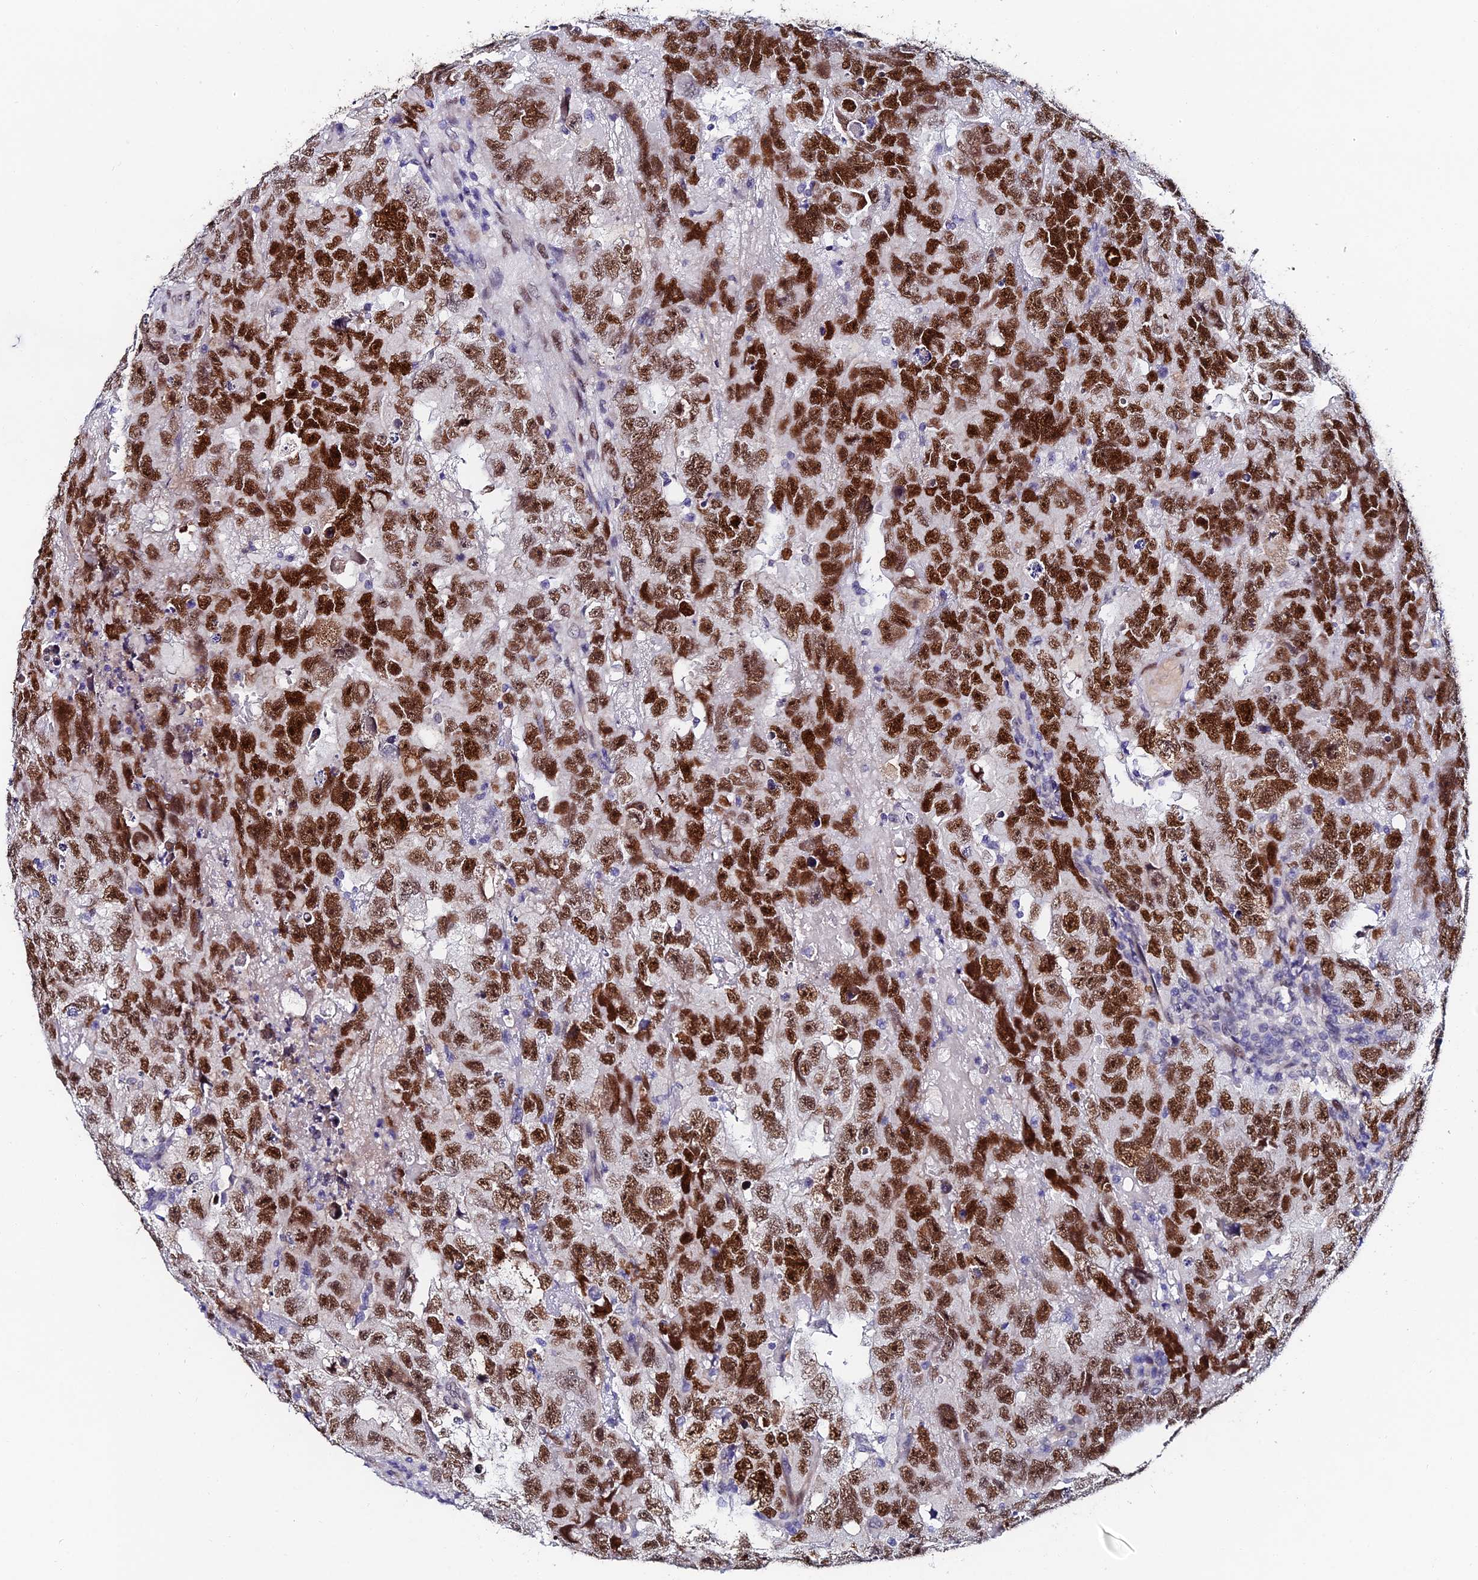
{"staining": {"intensity": "strong", "quantity": ">75%", "location": "nuclear"}, "tissue": "testis cancer", "cell_type": "Tumor cells", "image_type": "cancer", "snomed": [{"axis": "morphology", "description": "Carcinoma, Embryonal, NOS"}, {"axis": "topography", "description": "Testis"}], "caption": "Immunohistochemical staining of testis cancer shows high levels of strong nuclear positivity in about >75% of tumor cells. Using DAB (3,3'-diaminobenzidine) (brown) and hematoxylin (blue) stains, captured at high magnification using brightfield microscopy.", "gene": "TRIM24", "patient": {"sex": "male", "age": 45}}